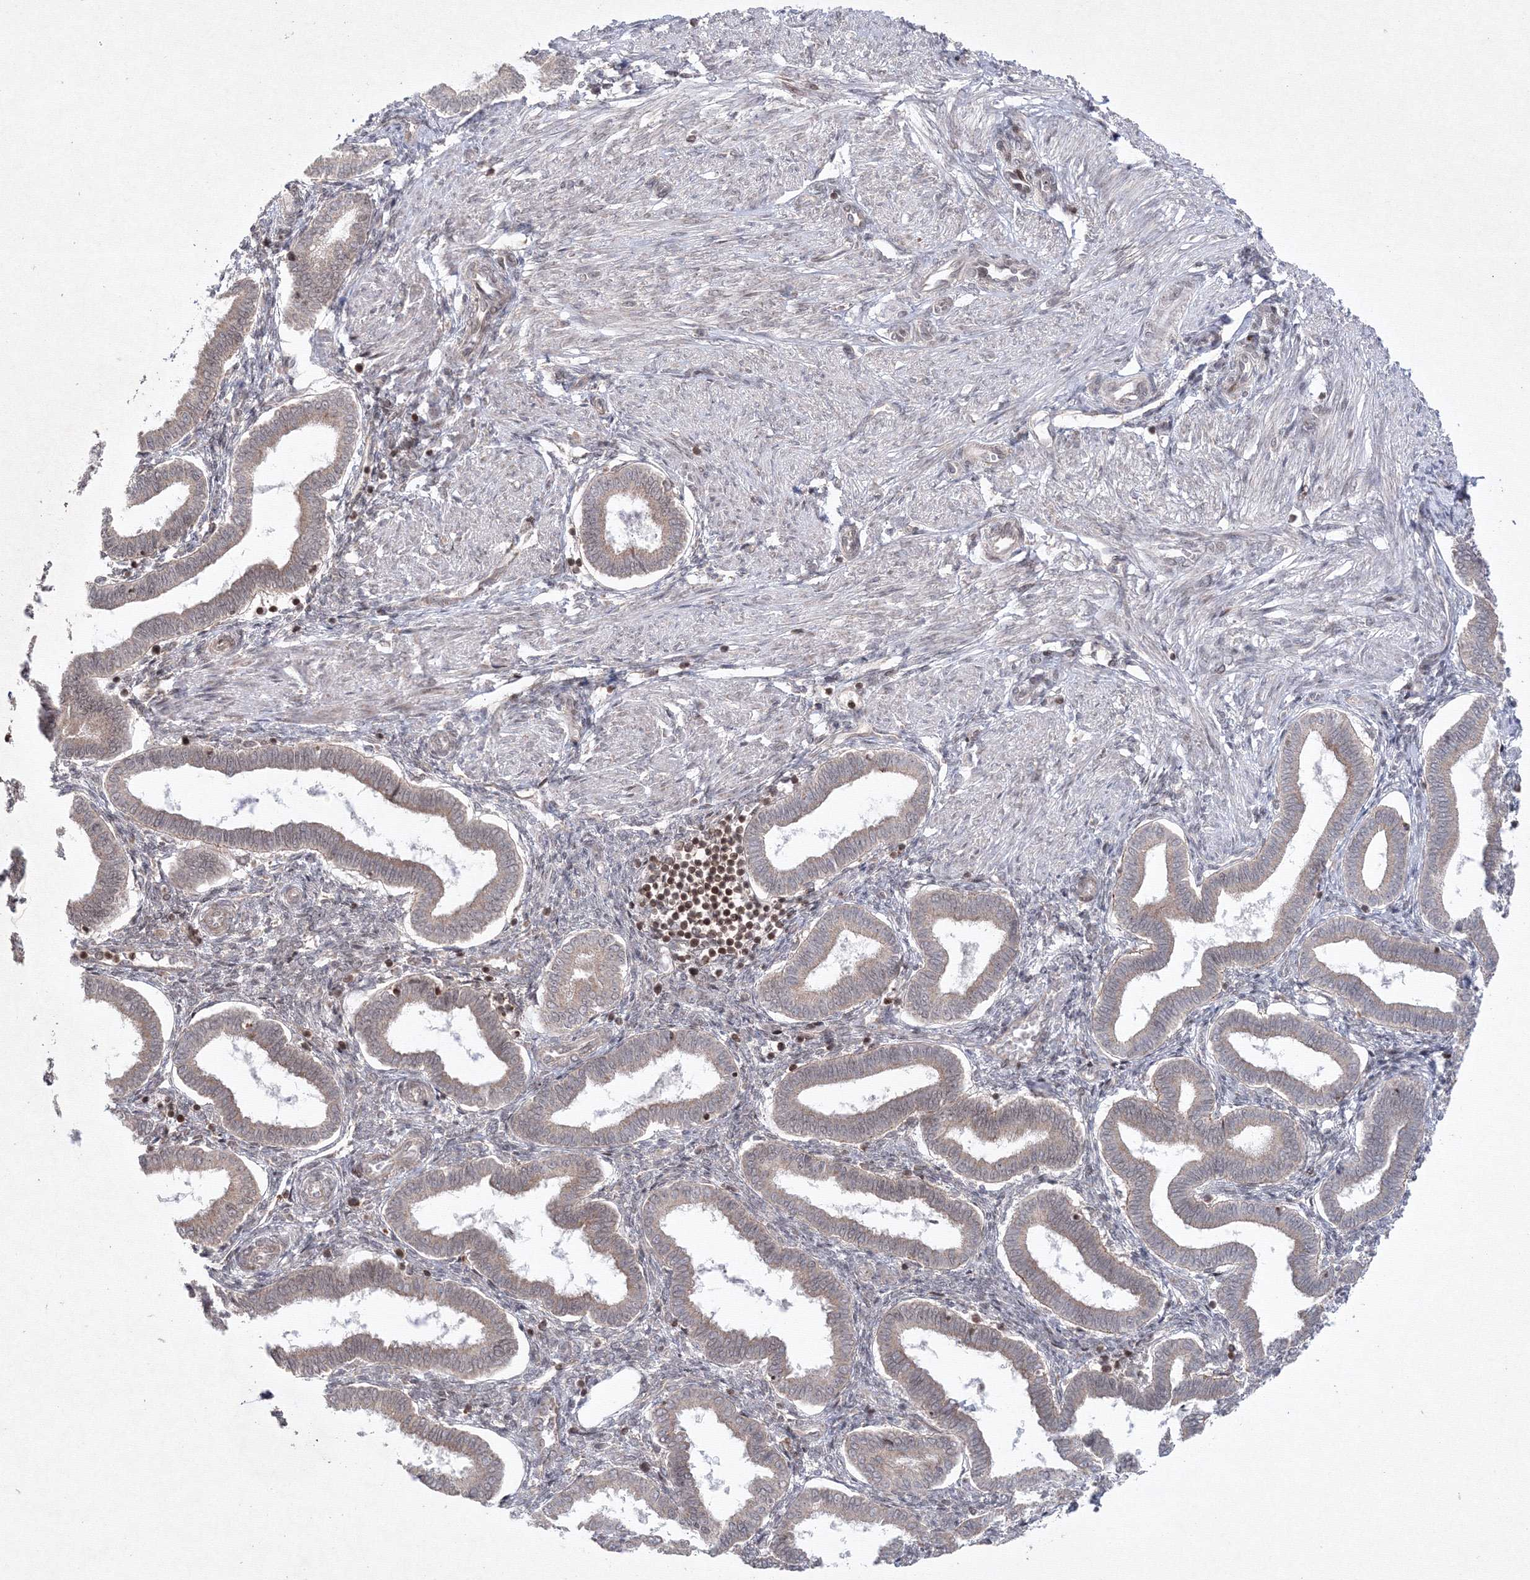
{"staining": {"intensity": "moderate", "quantity": "<25%", "location": "cytoplasmic/membranous"}, "tissue": "endometrium", "cell_type": "Cells in endometrial stroma", "image_type": "normal", "snomed": [{"axis": "morphology", "description": "Normal tissue, NOS"}, {"axis": "topography", "description": "Endometrium"}], "caption": "This photomicrograph shows immunohistochemistry (IHC) staining of normal human endometrium, with low moderate cytoplasmic/membranous positivity in approximately <25% of cells in endometrial stroma.", "gene": "MKRN2", "patient": {"sex": "female", "age": 24}}